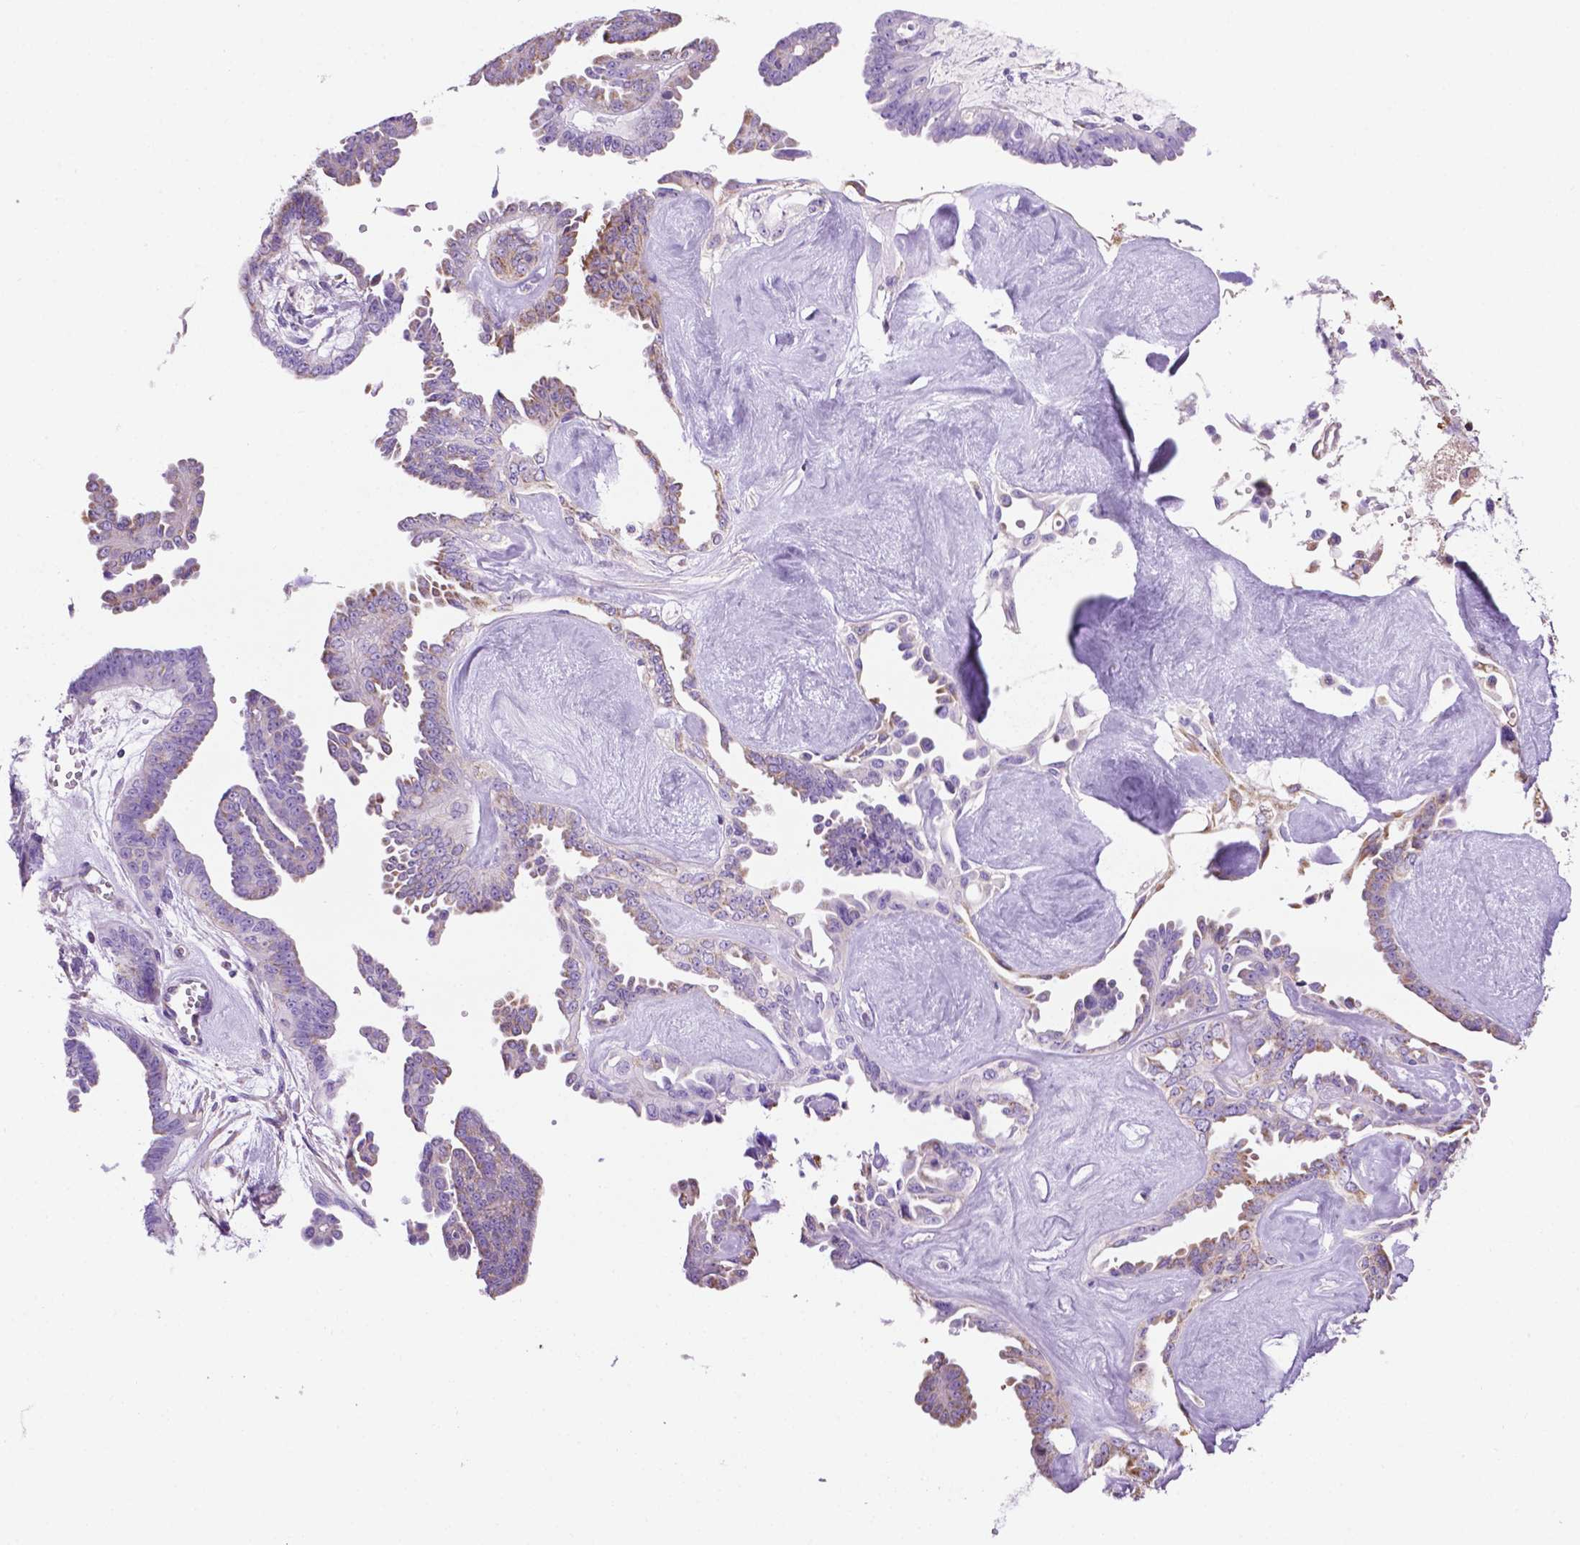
{"staining": {"intensity": "weak", "quantity": ">75%", "location": "cytoplasmic/membranous"}, "tissue": "ovarian cancer", "cell_type": "Tumor cells", "image_type": "cancer", "snomed": [{"axis": "morphology", "description": "Cystadenocarcinoma, serous, NOS"}, {"axis": "topography", "description": "Ovary"}], "caption": "Weak cytoplasmic/membranous positivity for a protein is appreciated in approximately >75% of tumor cells of ovarian serous cystadenocarcinoma using immunohistochemistry.", "gene": "PHYHIP", "patient": {"sex": "female", "age": 71}}